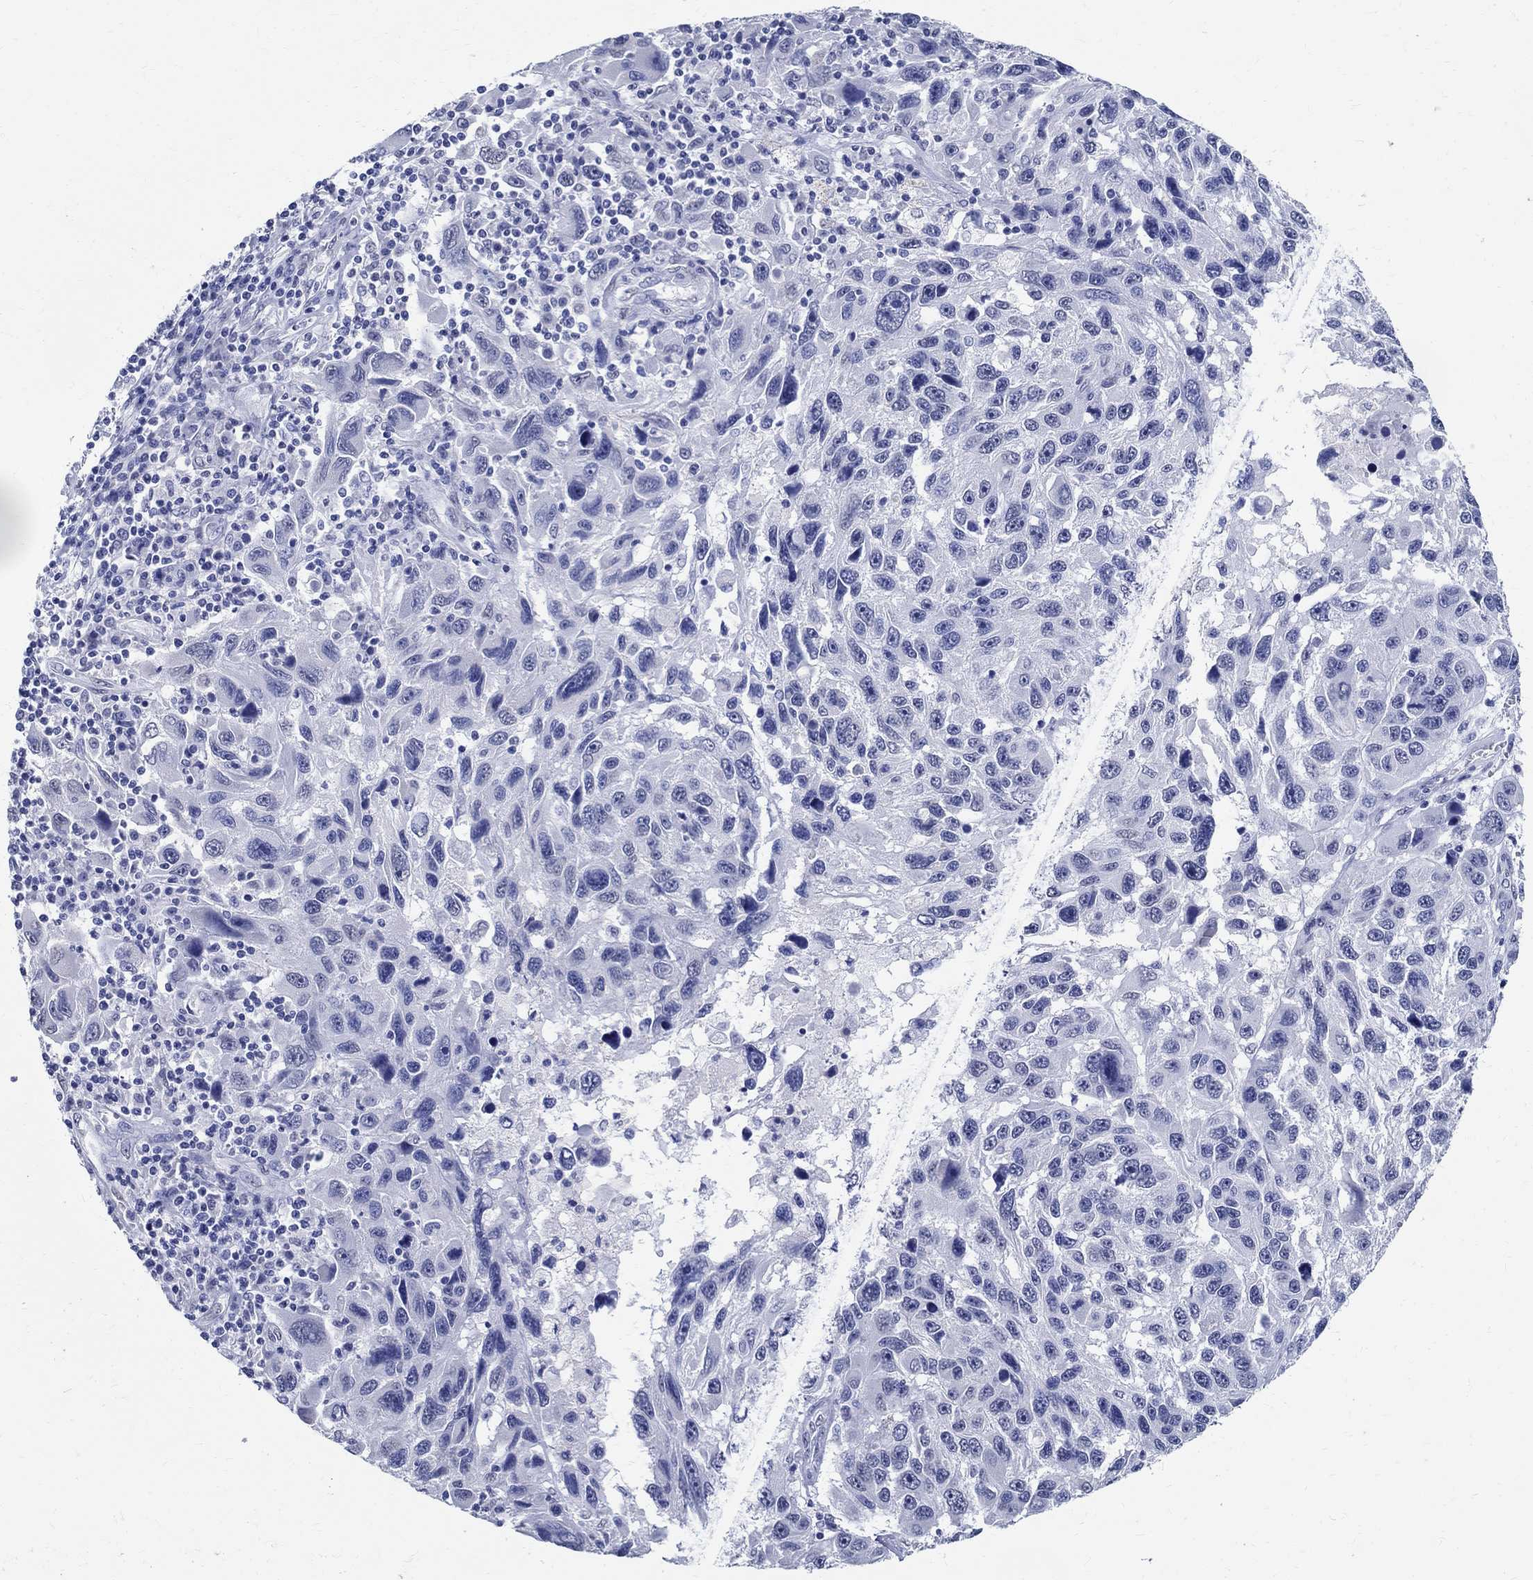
{"staining": {"intensity": "negative", "quantity": "none", "location": "none"}, "tissue": "melanoma", "cell_type": "Tumor cells", "image_type": "cancer", "snomed": [{"axis": "morphology", "description": "Malignant melanoma, NOS"}, {"axis": "topography", "description": "Skin"}], "caption": "Immunohistochemical staining of human malignant melanoma displays no significant expression in tumor cells.", "gene": "TSPAN16", "patient": {"sex": "male", "age": 53}}